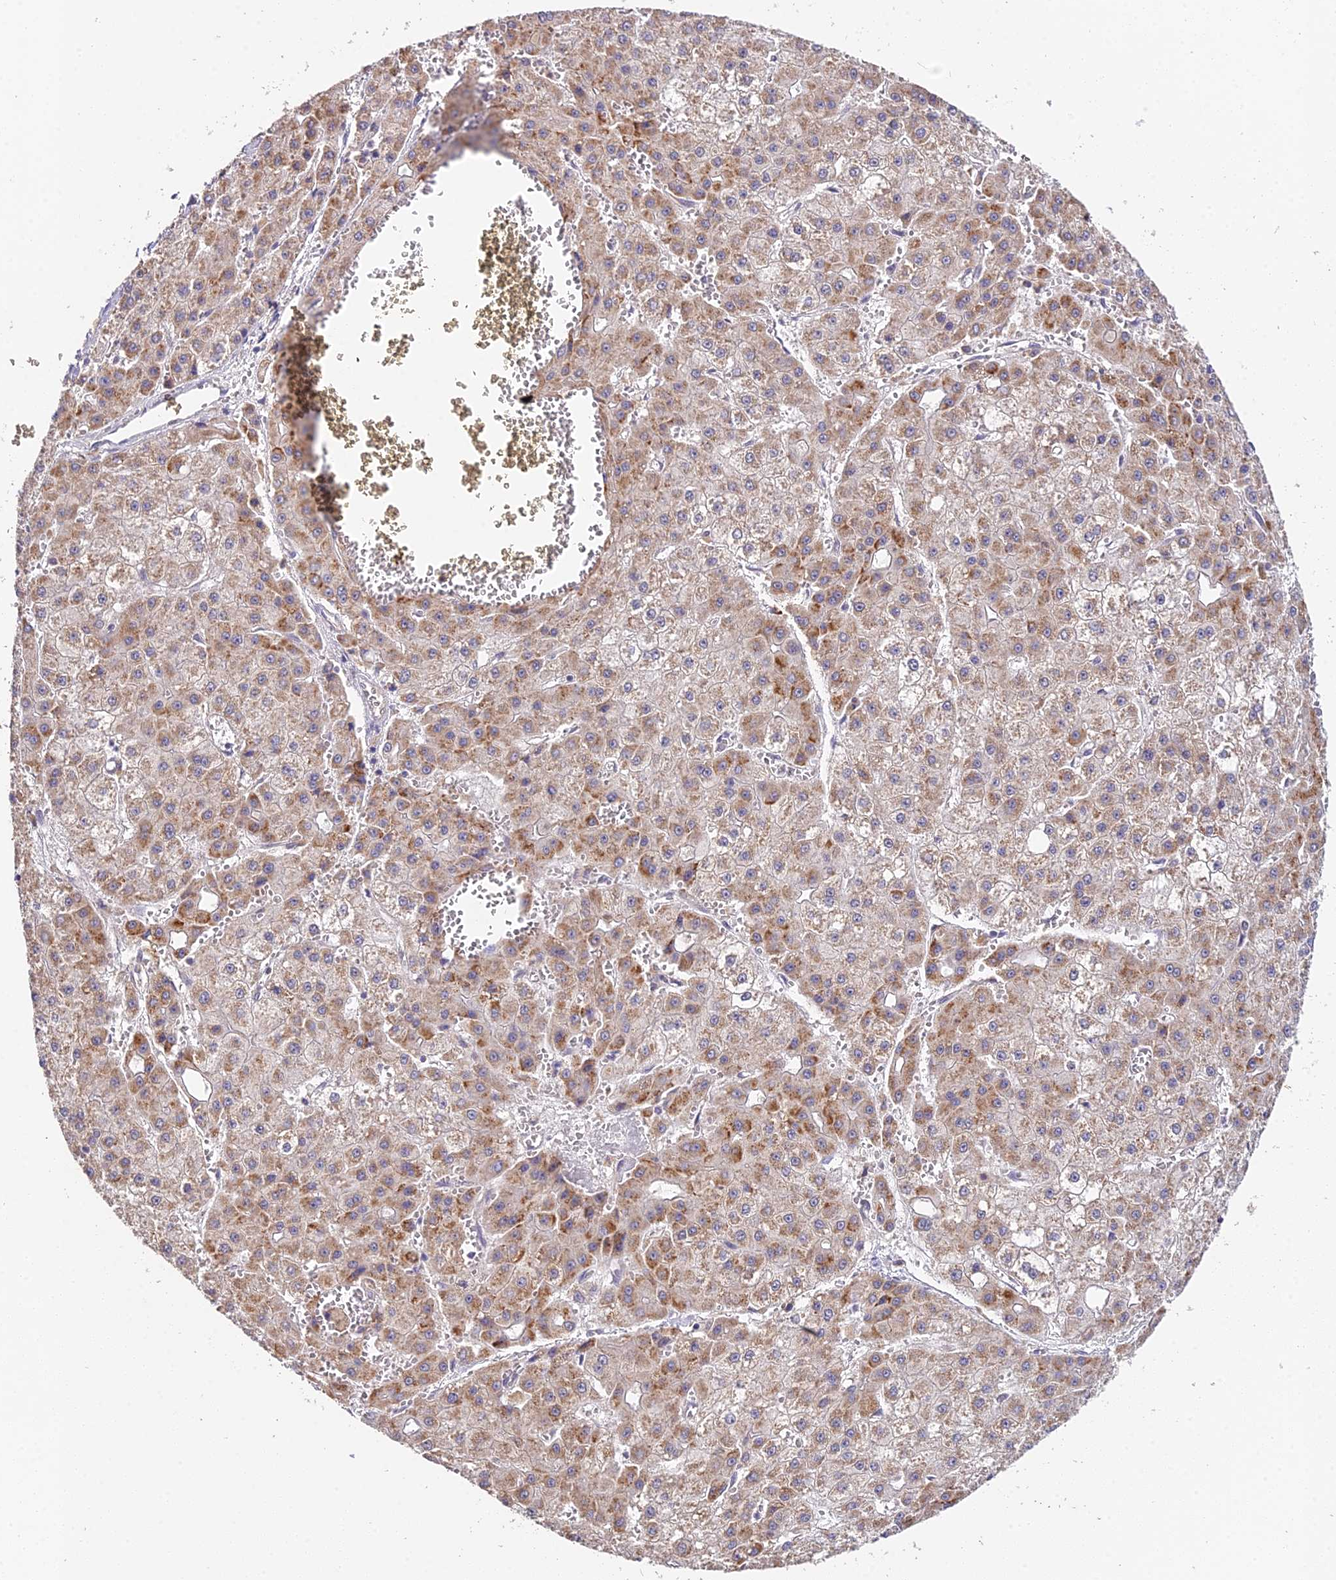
{"staining": {"intensity": "moderate", "quantity": "25%-75%", "location": "cytoplasmic/membranous"}, "tissue": "liver cancer", "cell_type": "Tumor cells", "image_type": "cancer", "snomed": [{"axis": "morphology", "description": "Carcinoma, Hepatocellular, NOS"}, {"axis": "topography", "description": "Liver"}], "caption": "Immunohistochemistry of liver hepatocellular carcinoma reveals medium levels of moderate cytoplasmic/membranous staining in approximately 25%-75% of tumor cells.", "gene": "TPRX1", "patient": {"sex": "male", "age": 47}}